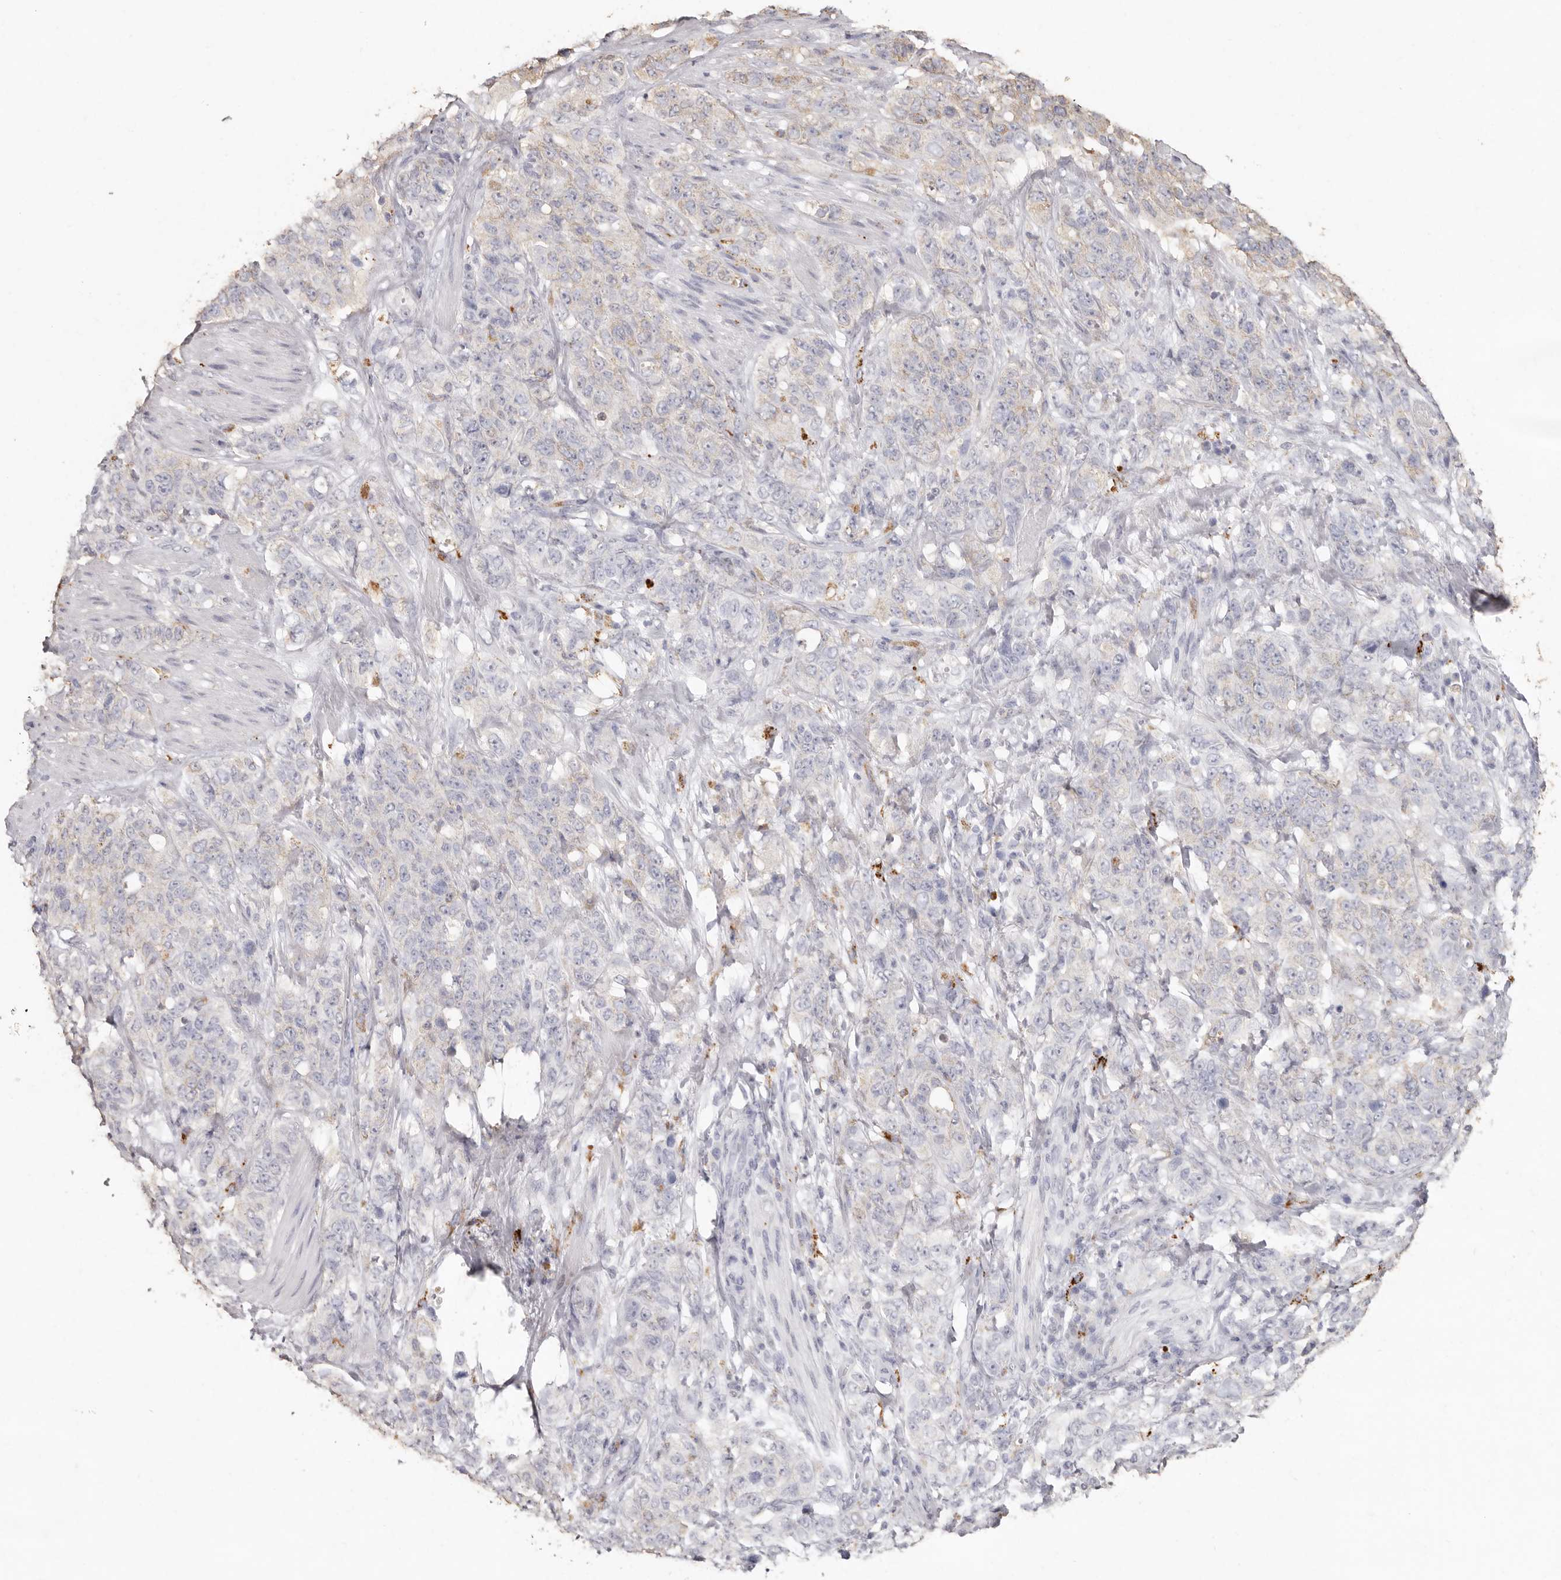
{"staining": {"intensity": "negative", "quantity": "none", "location": "none"}, "tissue": "stomach cancer", "cell_type": "Tumor cells", "image_type": "cancer", "snomed": [{"axis": "morphology", "description": "Adenocarcinoma, NOS"}, {"axis": "topography", "description": "Stomach"}], "caption": "High power microscopy histopathology image of an IHC histopathology image of adenocarcinoma (stomach), revealing no significant expression in tumor cells.", "gene": "FAM185A", "patient": {"sex": "male", "age": 48}}